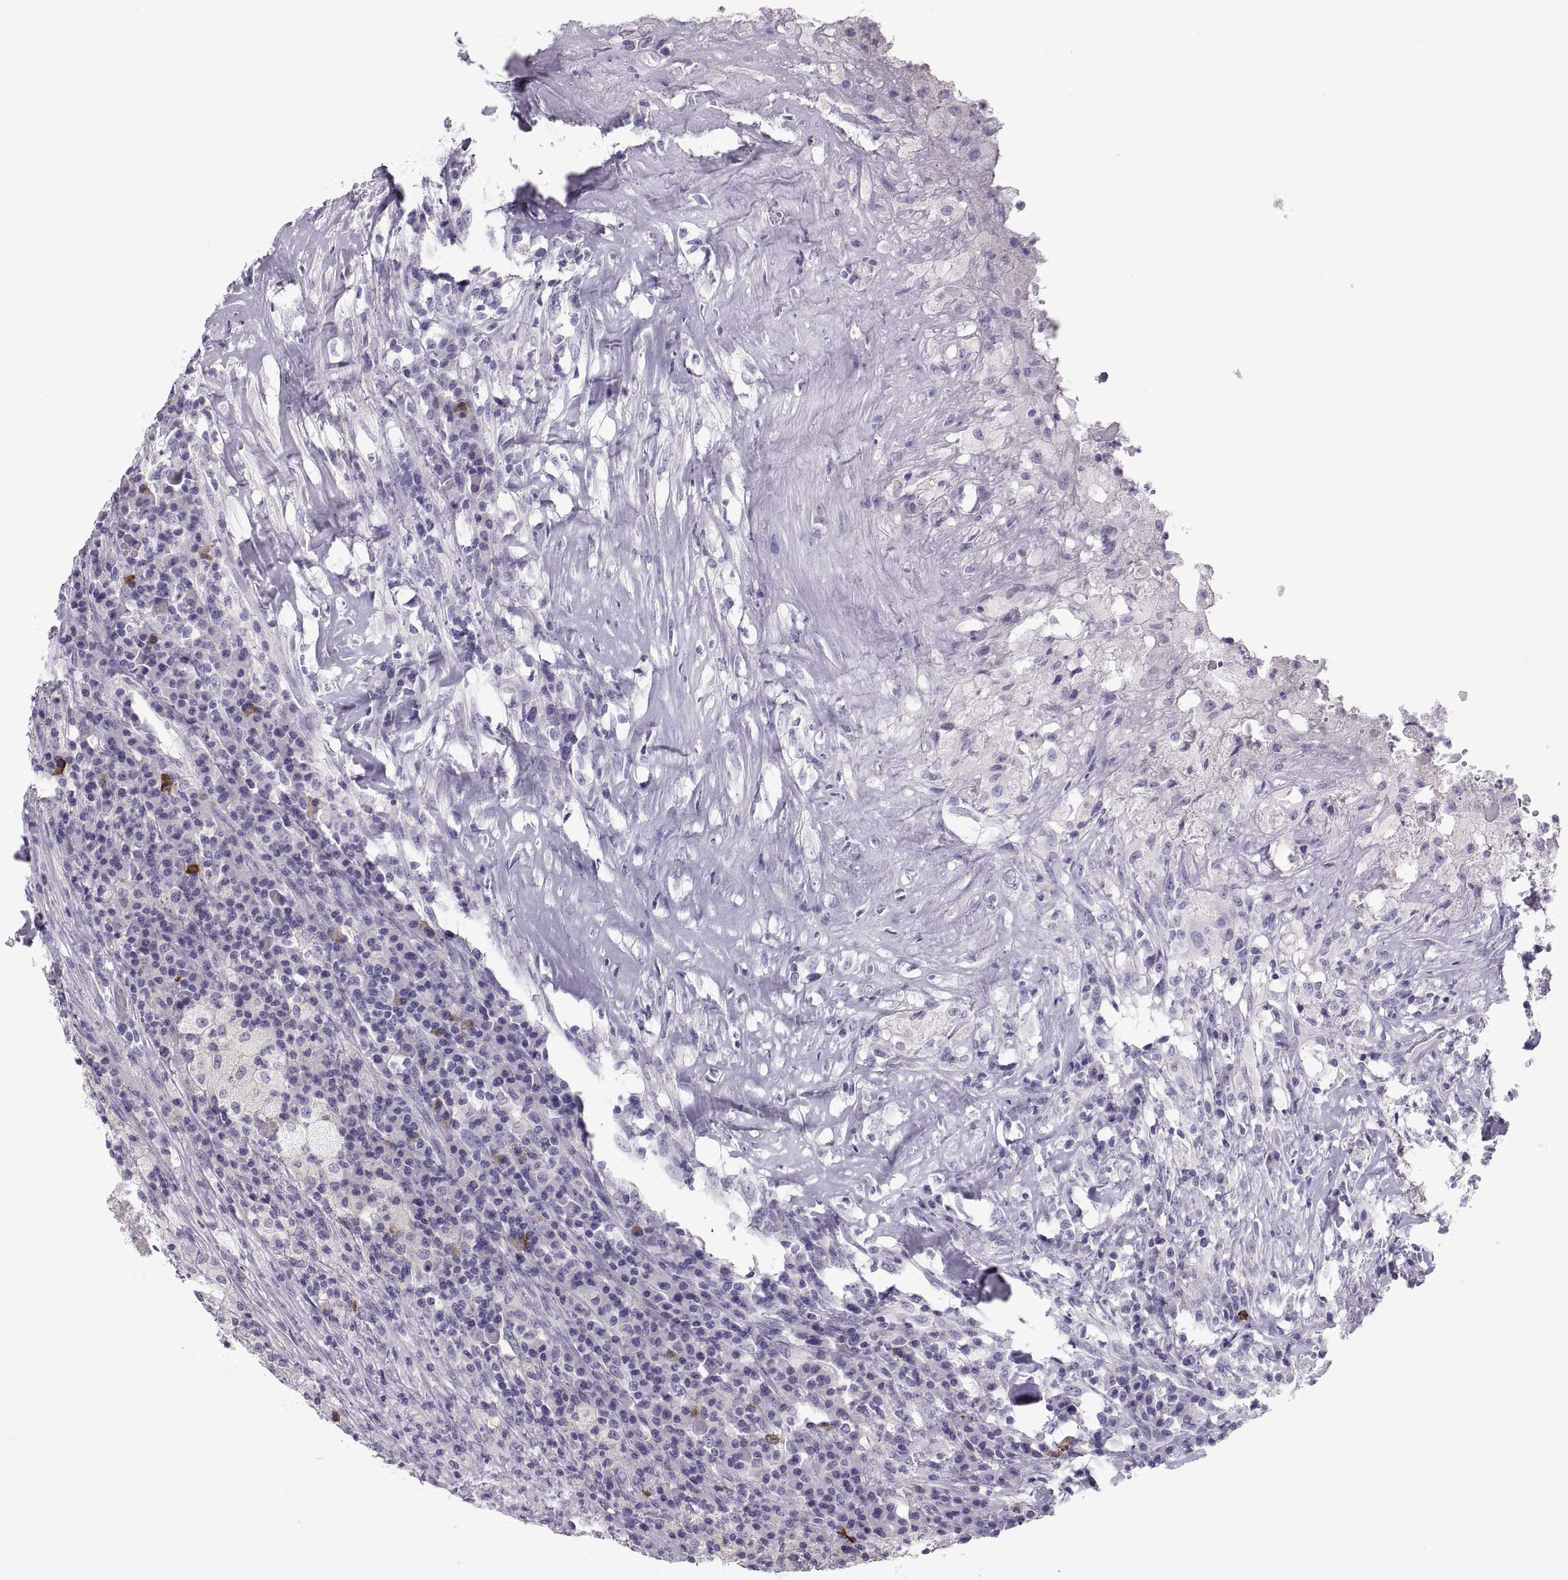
{"staining": {"intensity": "negative", "quantity": "none", "location": "none"}, "tissue": "testis cancer", "cell_type": "Tumor cells", "image_type": "cancer", "snomed": [{"axis": "morphology", "description": "Necrosis, NOS"}, {"axis": "morphology", "description": "Carcinoma, Embryonal, NOS"}, {"axis": "topography", "description": "Testis"}], "caption": "DAB immunohistochemical staining of human embryonal carcinoma (testis) exhibits no significant positivity in tumor cells. (DAB immunohistochemistry (IHC) with hematoxylin counter stain).", "gene": "MAGEB2", "patient": {"sex": "male", "age": 19}}